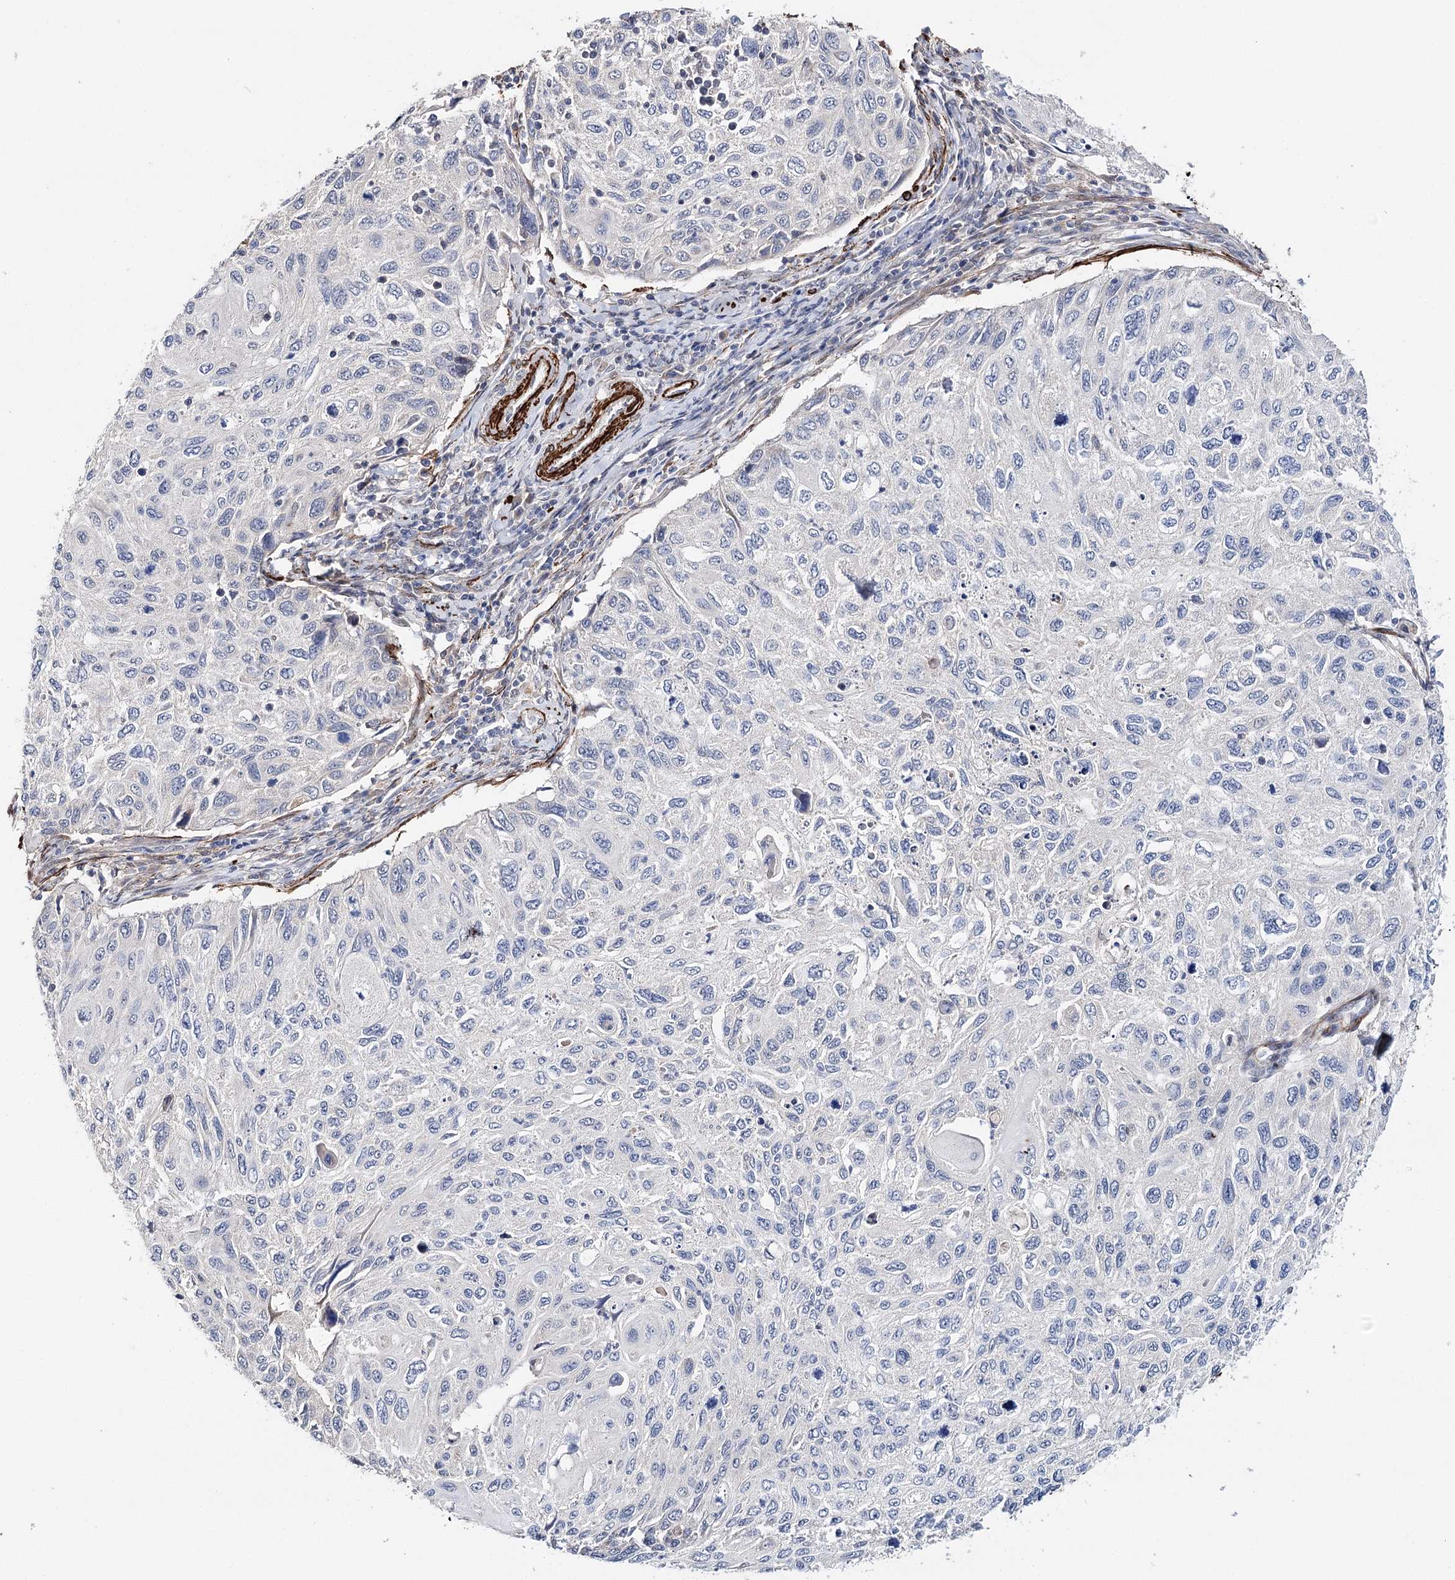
{"staining": {"intensity": "negative", "quantity": "none", "location": "none"}, "tissue": "cervical cancer", "cell_type": "Tumor cells", "image_type": "cancer", "snomed": [{"axis": "morphology", "description": "Squamous cell carcinoma, NOS"}, {"axis": "topography", "description": "Cervix"}], "caption": "IHC micrograph of neoplastic tissue: human cervical squamous cell carcinoma stained with DAB (3,3'-diaminobenzidine) displays no significant protein expression in tumor cells.", "gene": "CFAP46", "patient": {"sex": "female", "age": 70}}